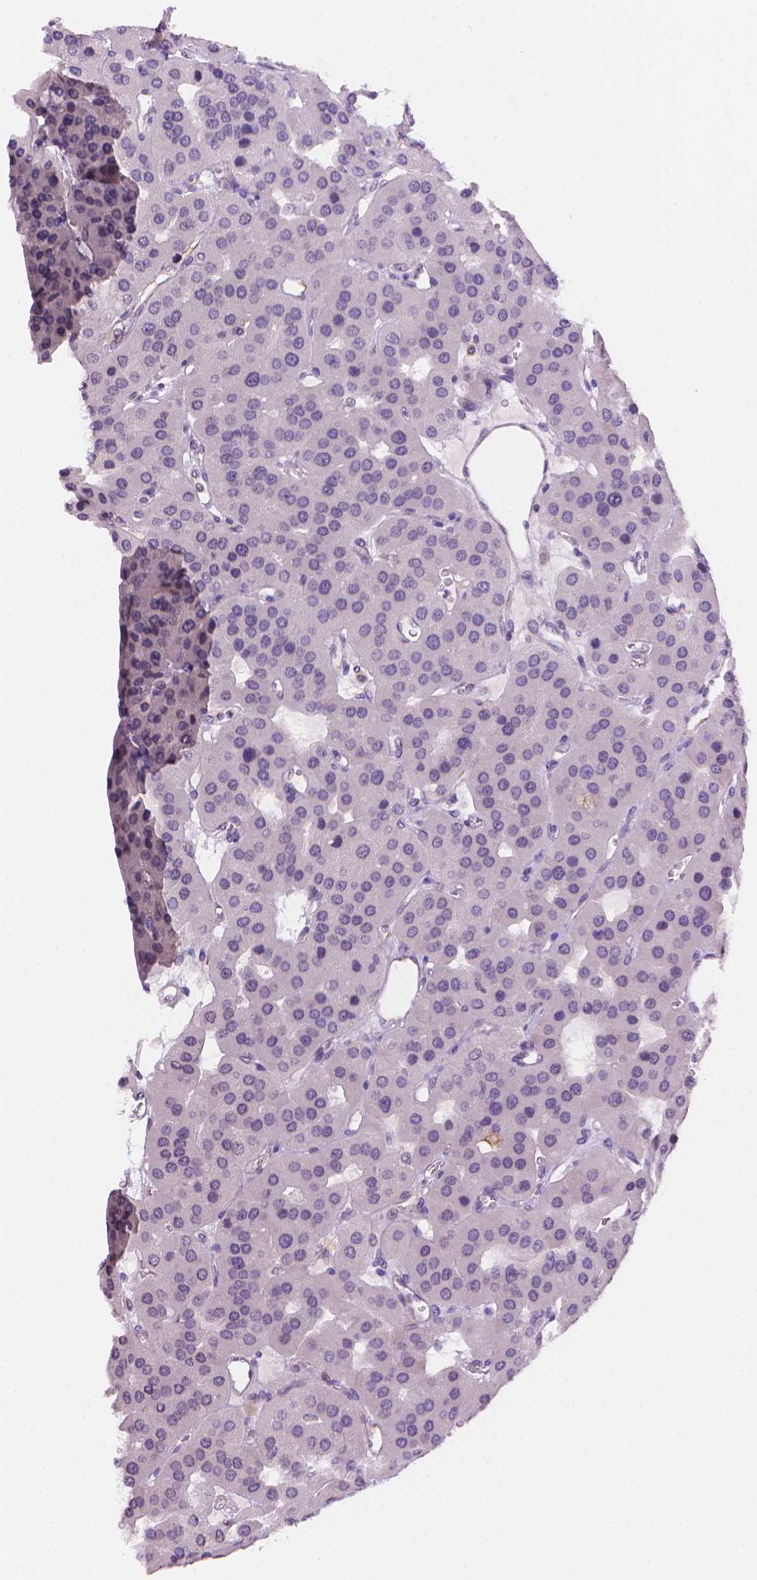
{"staining": {"intensity": "negative", "quantity": "none", "location": "none"}, "tissue": "parathyroid gland", "cell_type": "Glandular cells", "image_type": "normal", "snomed": [{"axis": "morphology", "description": "Normal tissue, NOS"}, {"axis": "morphology", "description": "Adenoma, NOS"}, {"axis": "topography", "description": "Parathyroid gland"}], "caption": "IHC image of normal parathyroid gland: parathyroid gland stained with DAB displays no significant protein expression in glandular cells. The staining is performed using DAB (3,3'-diaminobenzidine) brown chromogen with nuclei counter-stained in using hematoxylin.", "gene": "TMEM184A", "patient": {"sex": "female", "age": 86}}